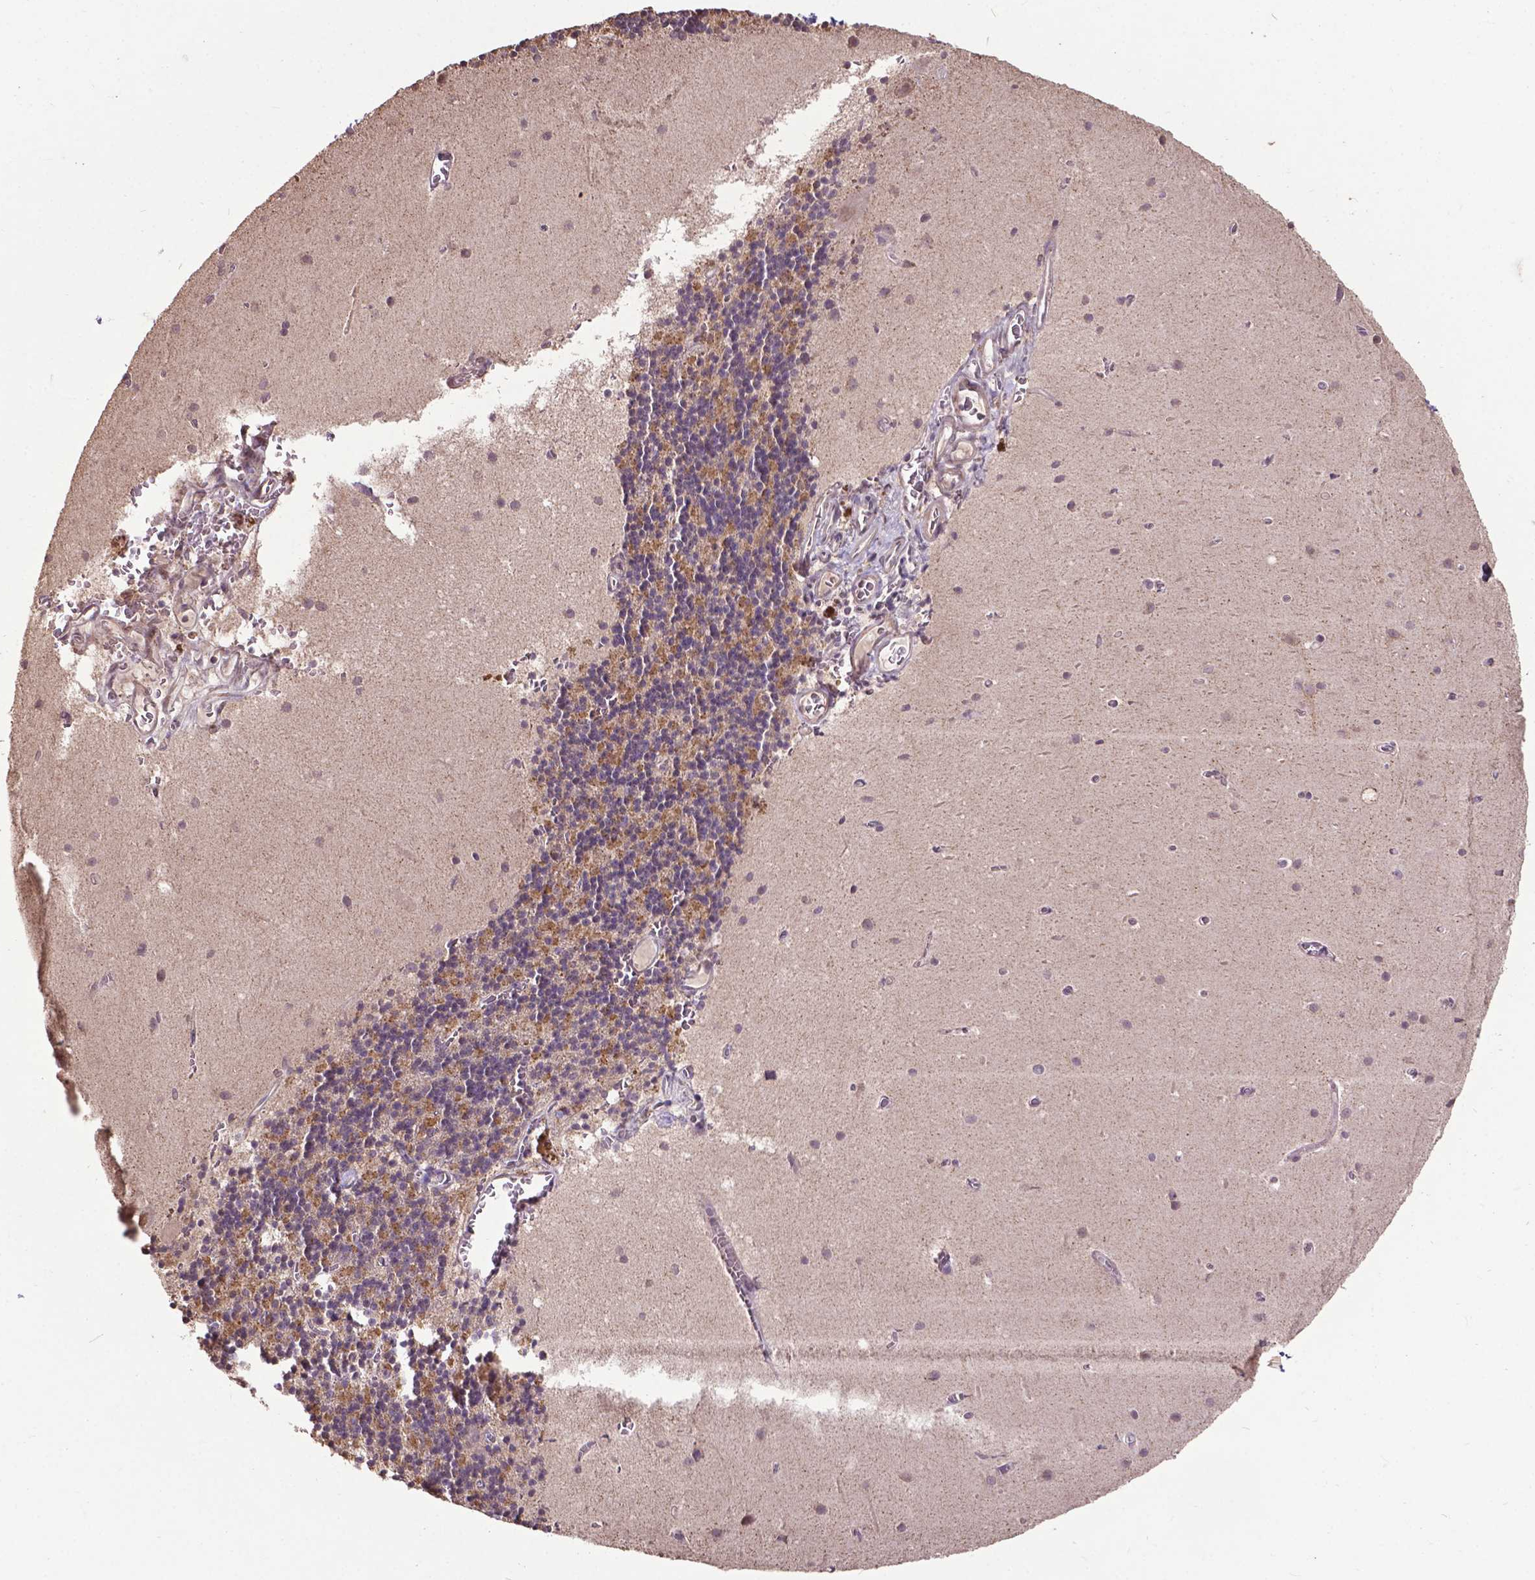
{"staining": {"intensity": "moderate", "quantity": "25%-75%", "location": "cytoplasmic/membranous"}, "tissue": "cerebellum", "cell_type": "Cells in granular layer", "image_type": "normal", "snomed": [{"axis": "morphology", "description": "Normal tissue, NOS"}, {"axis": "topography", "description": "Cerebellum"}], "caption": "Protein analysis of unremarkable cerebellum reveals moderate cytoplasmic/membranous staining in approximately 25%-75% of cells in granular layer.", "gene": "GLRA2", "patient": {"sex": "male", "age": 70}}